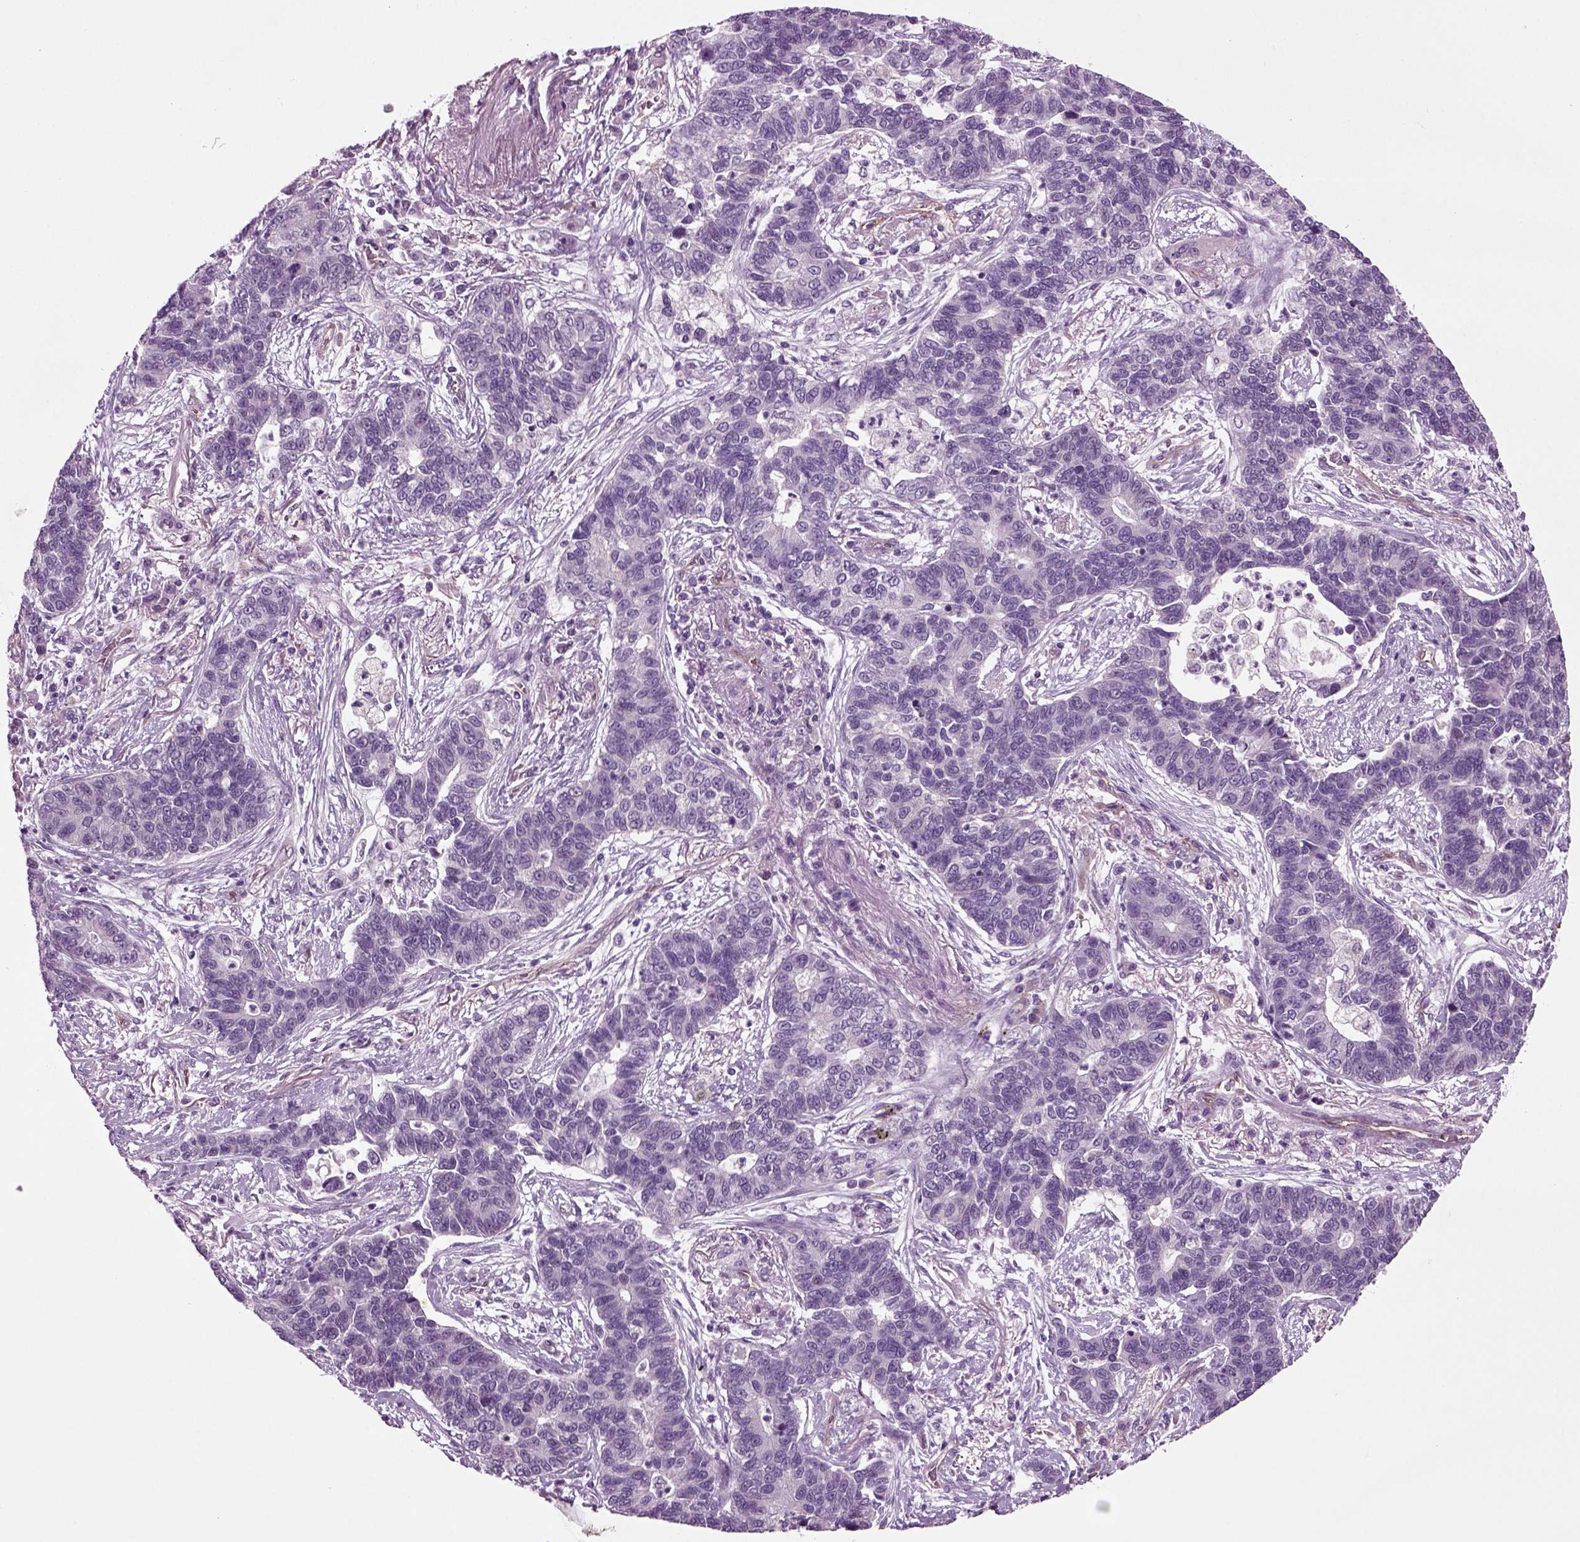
{"staining": {"intensity": "negative", "quantity": "none", "location": "none"}, "tissue": "lung cancer", "cell_type": "Tumor cells", "image_type": "cancer", "snomed": [{"axis": "morphology", "description": "Adenocarcinoma, NOS"}, {"axis": "topography", "description": "Lung"}], "caption": "Protein analysis of lung adenocarcinoma displays no significant staining in tumor cells.", "gene": "COL9A2", "patient": {"sex": "female", "age": 57}}